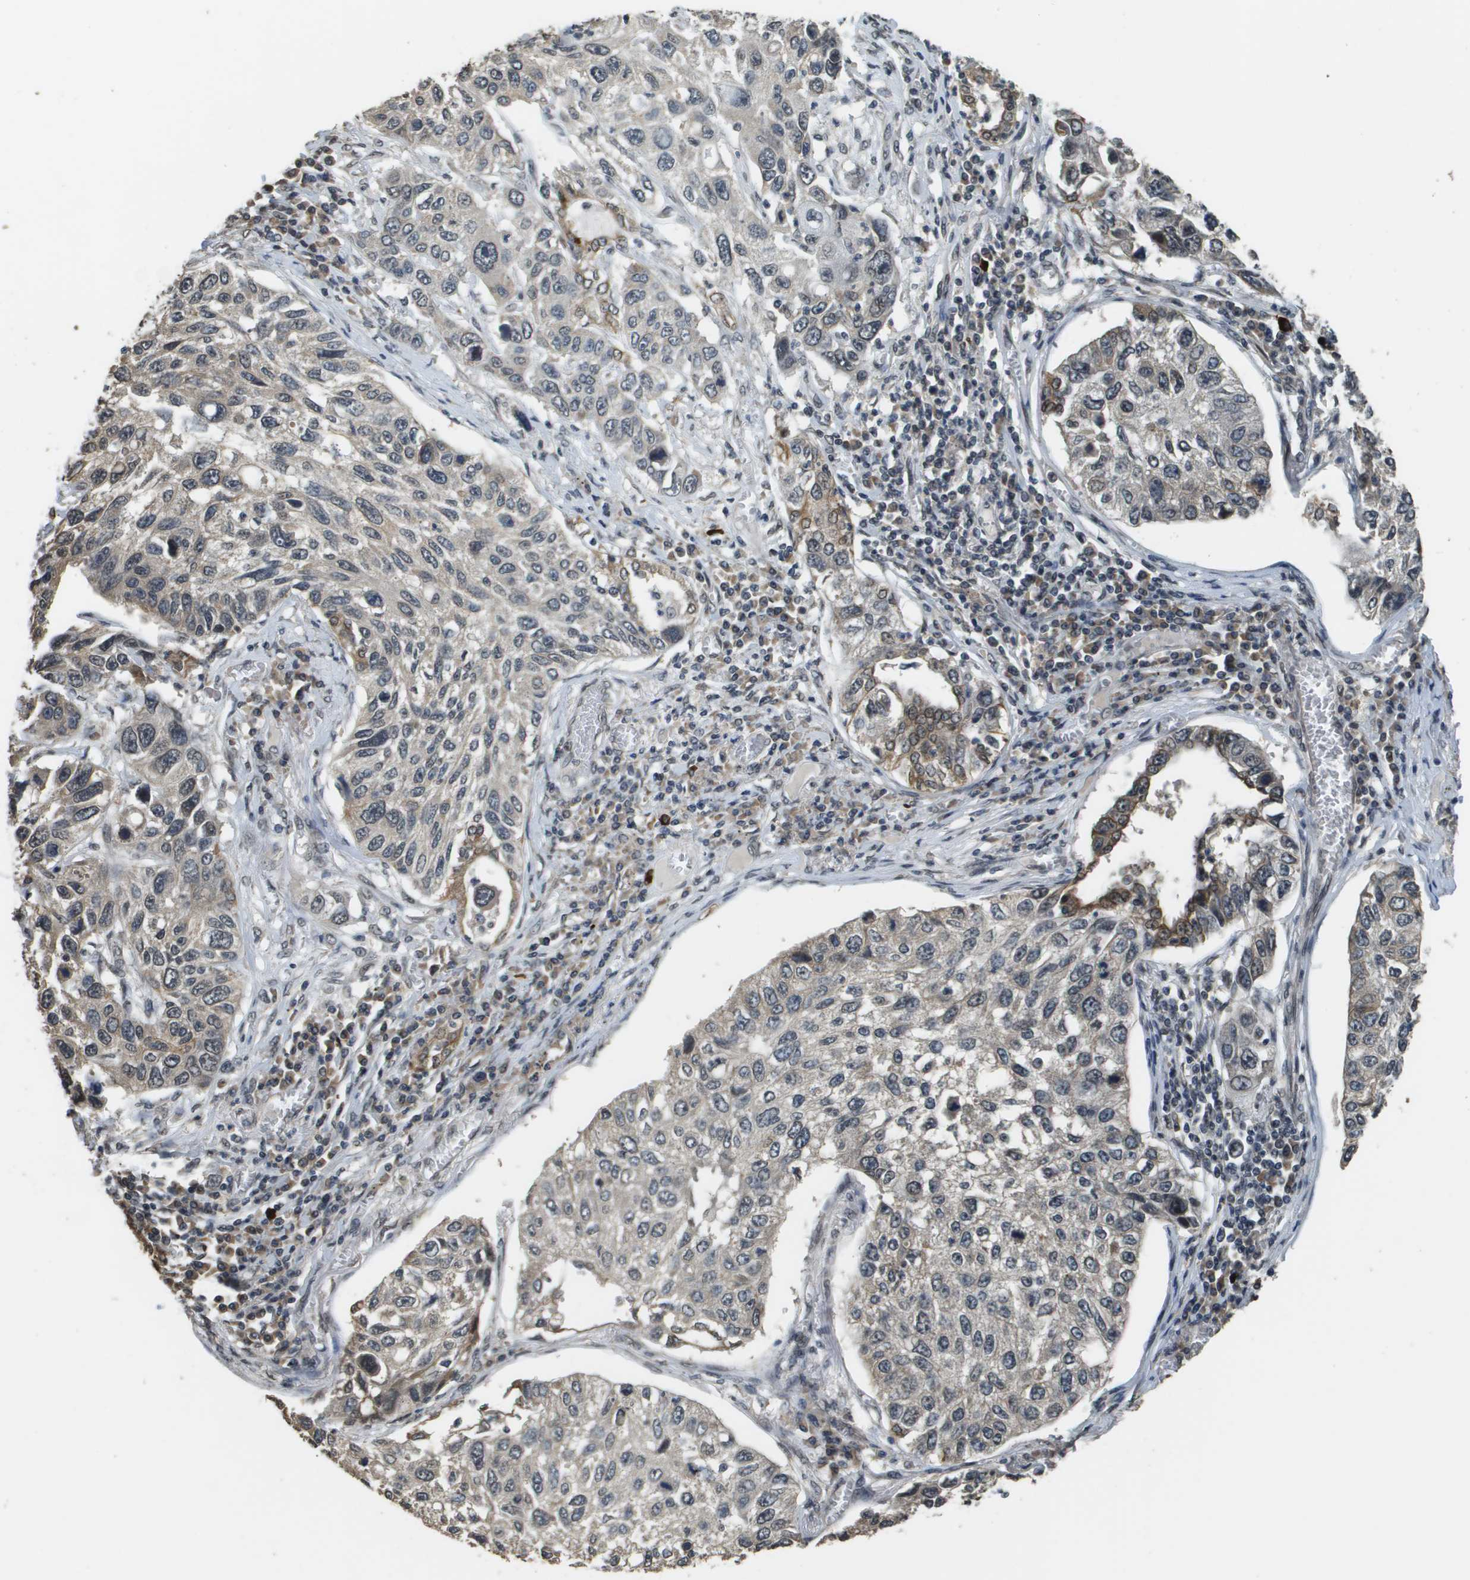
{"staining": {"intensity": "moderate", "quantity": "<25%", "location": "cytoplasmic/membranous,nuclear"}, "tissue": "lung cancer", "cell_type": "Tumor cells", "image_type": "cancer", "snomed": [{"axis": "morphology", "description": "Squamous cell carcinoma, NOS"}, {"axis": "topography", "description": "Lung"}], "caption": "Human lung squamous cell carcinoma stained with a protein marker demonstrates moderate staining in tumor cells.", "gene": "FANCC", "patient": {"sex": "male", "age": 71}}